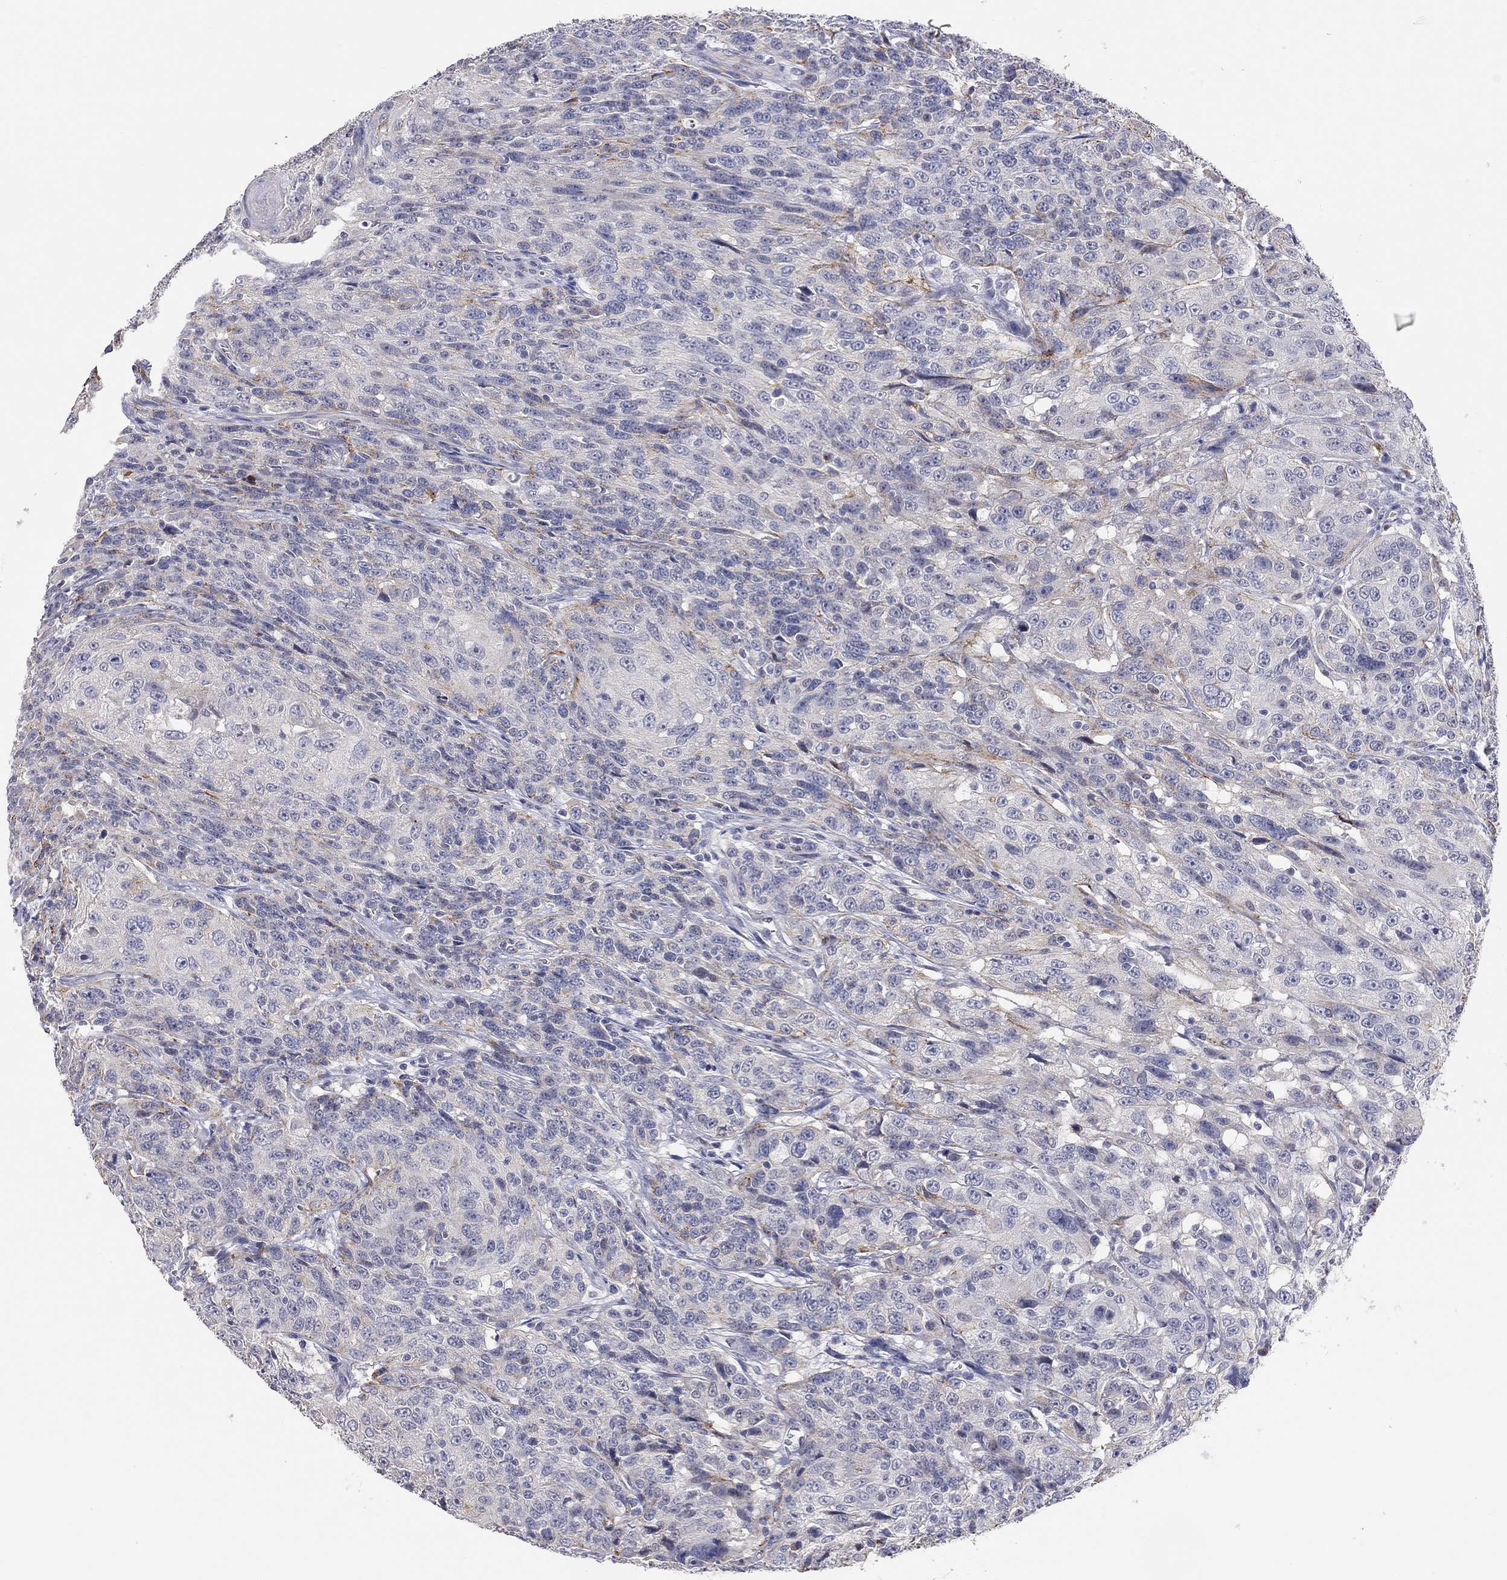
{"staining": {"intensity": "negative", "quantity": "none", "location": "none"}, "tissue": "urothelial cancer", "cell_type": "Tumor cells", "image_type": "cancer", "snomed": [{"axis": "morphology", "description": "Urothelial carcinoma, NOS"}, {"axis": "morphology", "description": "Urothelial carcinoma, High grade"}, {"axis": "topography", "description": "Urinary bladder"}], "caption": "Histopathology image shows no protein expression in tumor cells of urothelial cancer tissue.", "gene": "PAPSS2", "patient": {"sex": "female", "age": 73}}